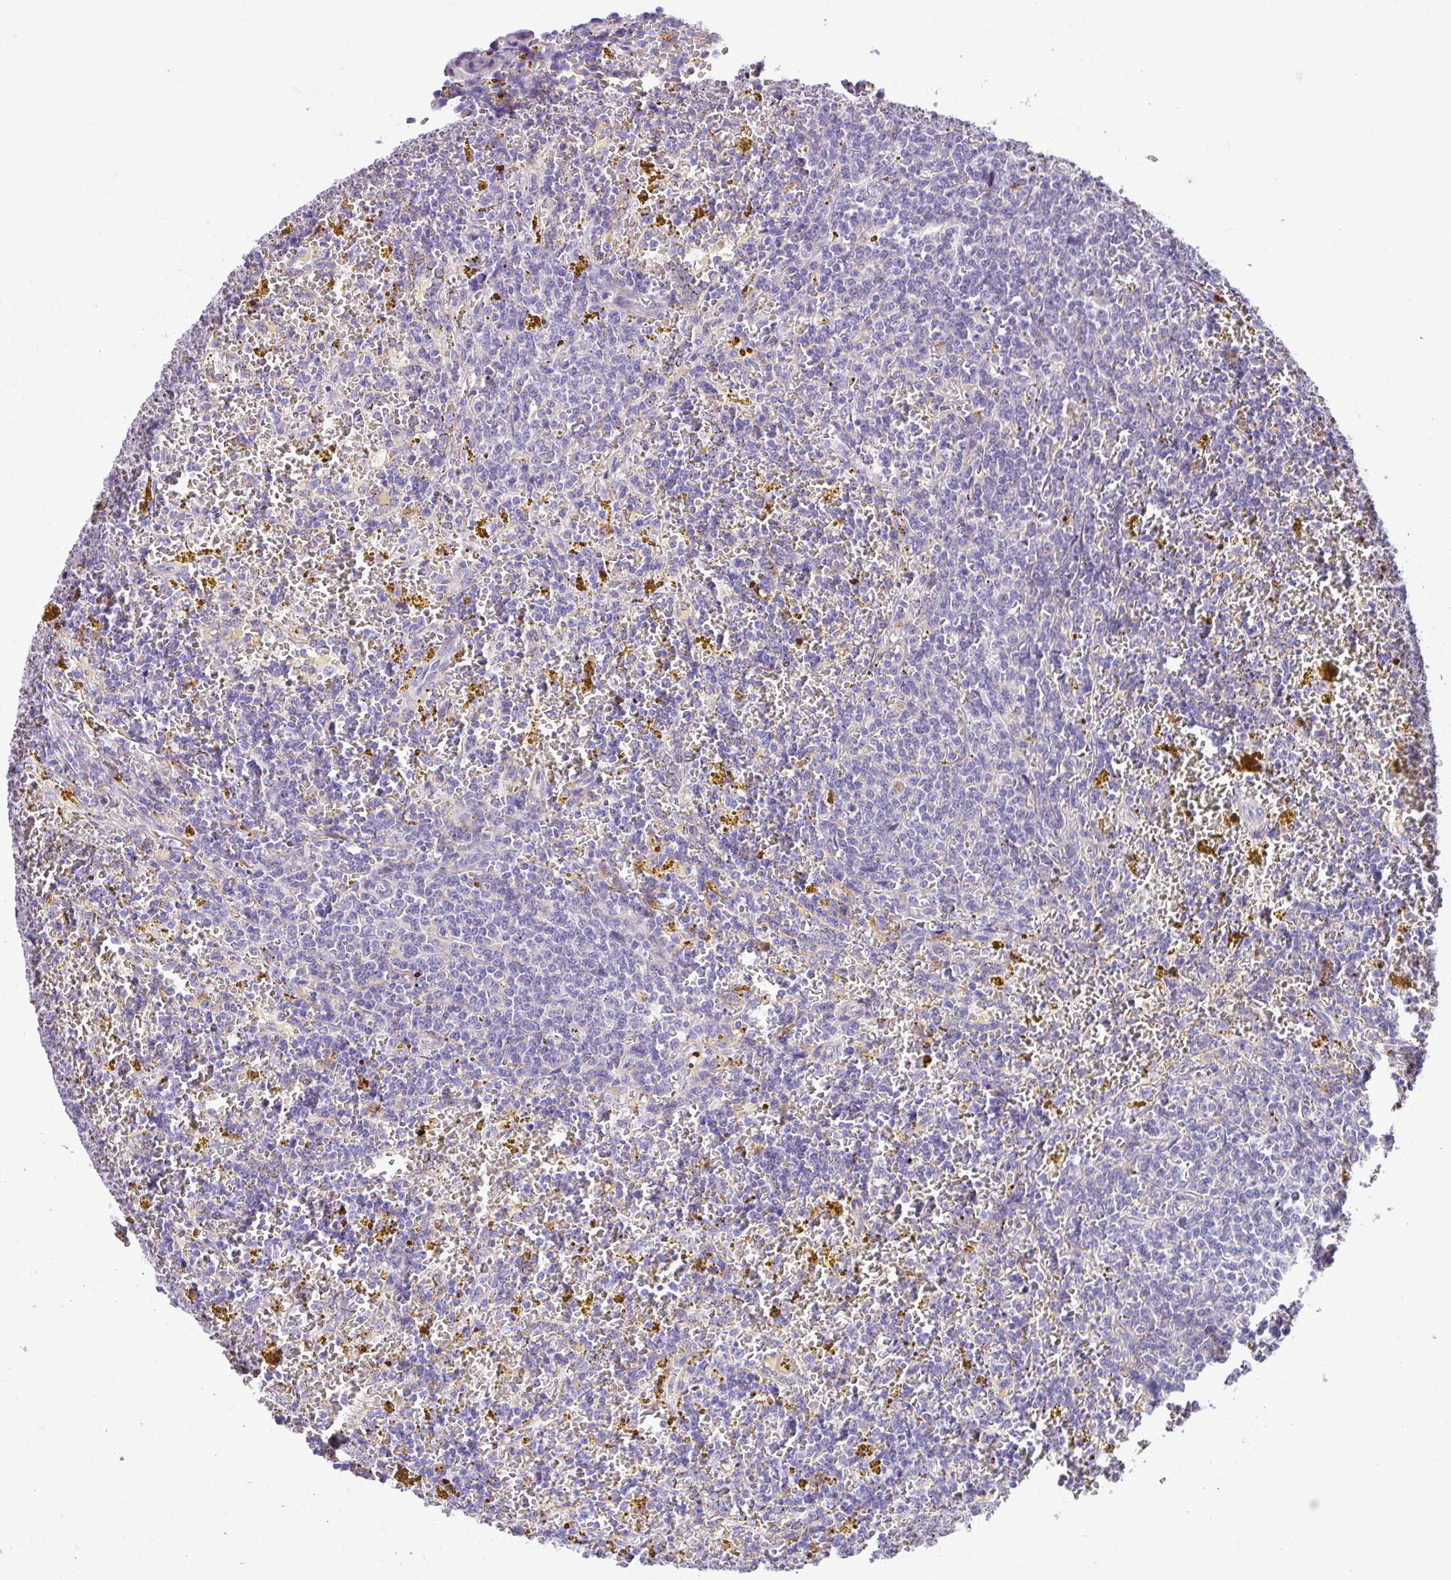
{"staining": {"intensity": "negative", "quantity": "none", "location": "none"}, "tissue": "lymphoma", "cell_type": "Tumor cells", "image_type": "cancer", "snomed": [{"axis": "morphology", "description": "Malignant lymphoma, non-Hodgkin's type, Low grade"}, {"axis": "topography", "description": "Spleen"}, {"axis": "topography", "description": "Lymph node"}], "caption": "Tumor cells are negative for protein expression in human lymphoma. (DAB IHC visualized using brightfield microscopy, high magnification).", "gene": "CRISP3", "patient": {"sex": "female", "age": 66}}